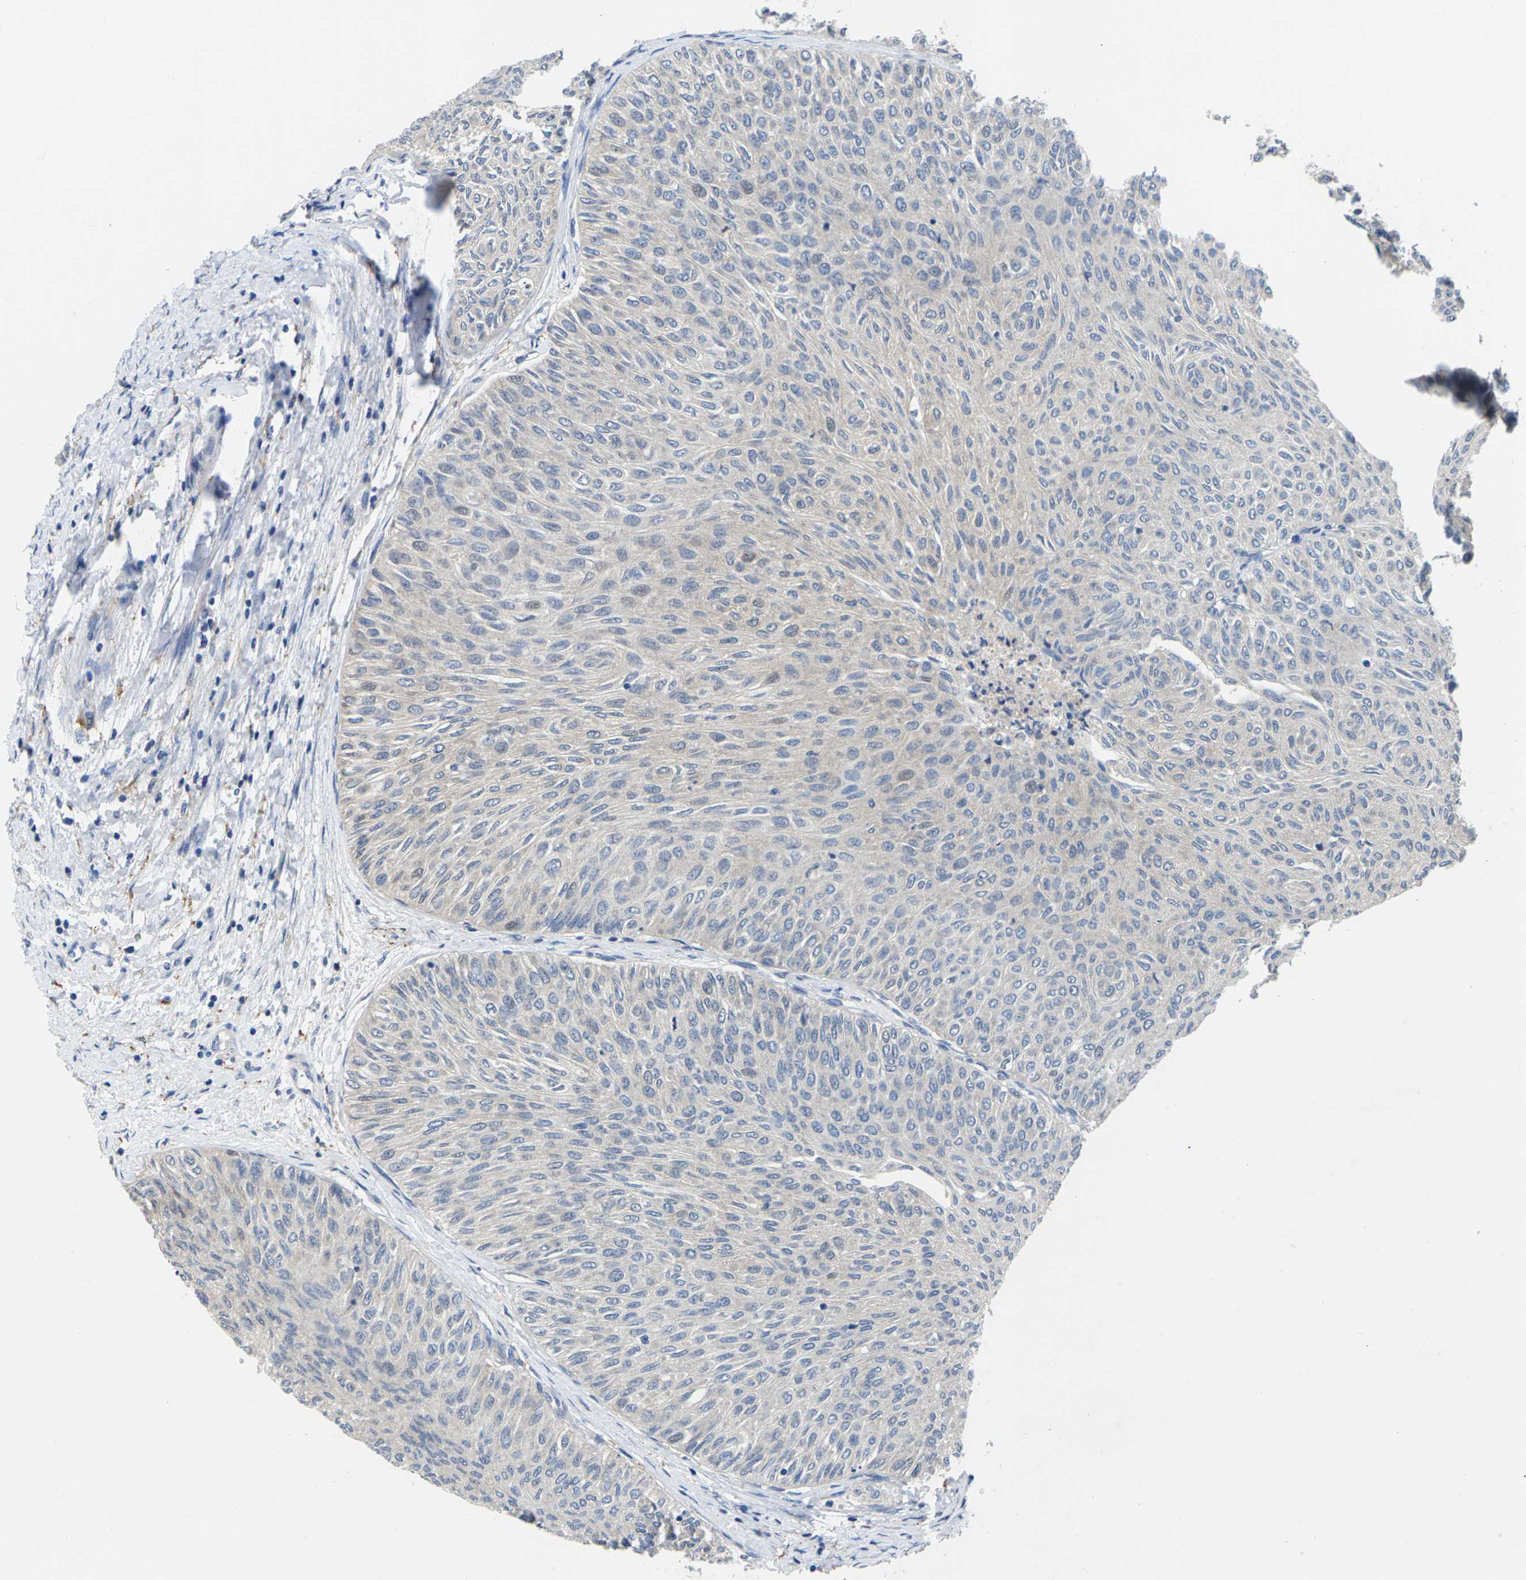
{"staining": {"intensity": "negative", "quantity": "none", "location": "none"}, "tissue": "urothelial cancer", "cell_type": "Tumor cells", "image_type": "cancer", "snomed": [{"axis": "morphology", "description": "Urothelial carcinoma, Low grade"}, {"axis": "topography", "description": "Urinary bladder"}], "caption": "High power microscopy image of an immunohistochemistry image of urothelial cancer, revealing no significant expression in tumor cells.", "gene": "SCNN1A", "patient": {"sex": "male", "age": 78}}